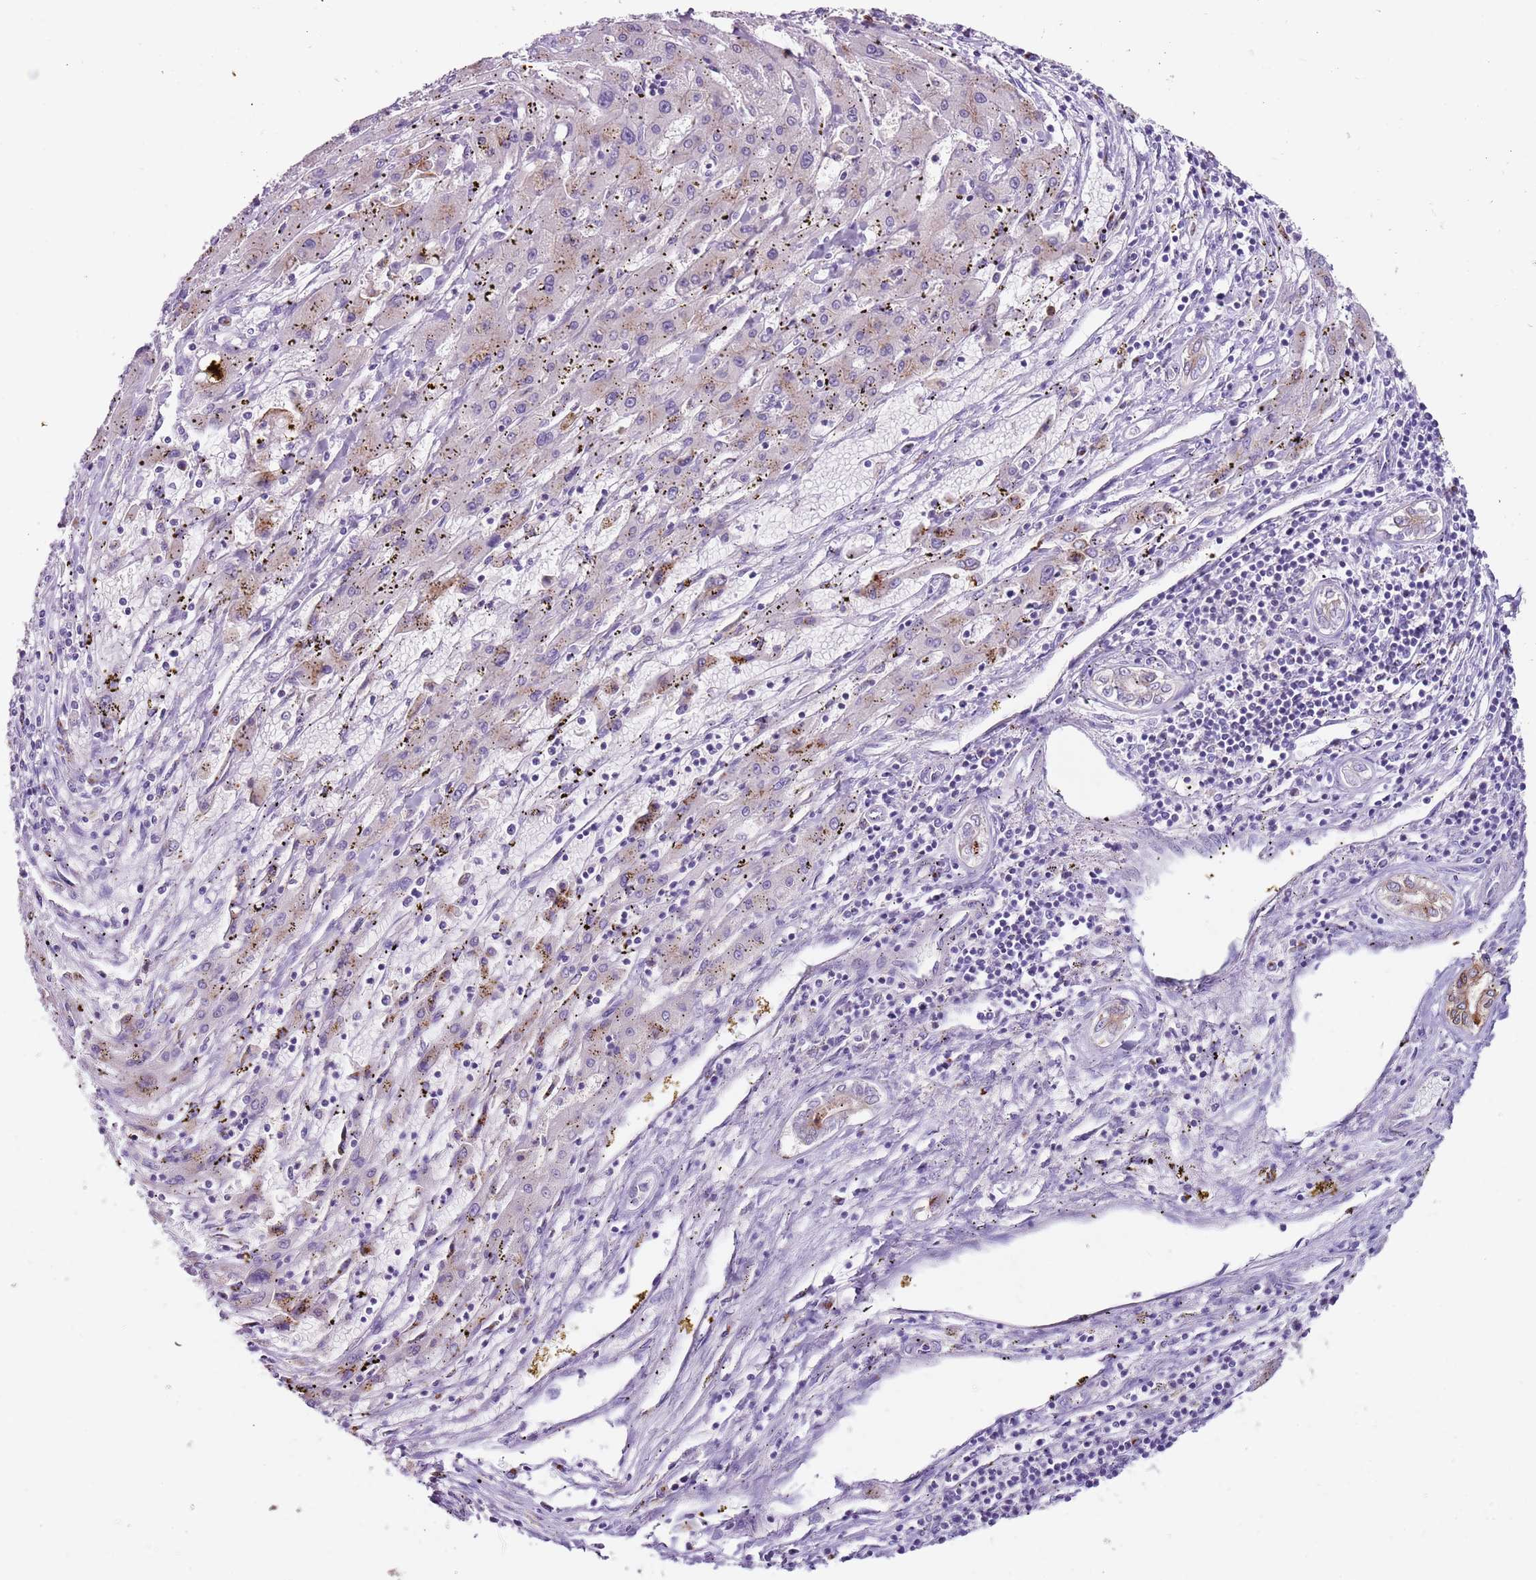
{"staining": {"intensity": "weak", "quantity": "25%-75%", "location": "cytoplasmic/membranous"}, "tissue": "liver cancer", "cell_type": "Tumor cells", "image_type": "cancer", "snomed": [{"axis": "morphology", "description": "Carcinoma, Hepatocellular, NOS"}, {"axis": "topography", "description": "Liver"}], "caption": "Weak cytoplasmic/membranous protein expression is identified in about 25%-75% of tumor cells in hepatocellular carcinoma (liver).", "gene": "C2CD3", "patient": {"sex": "male", "age": 72}}